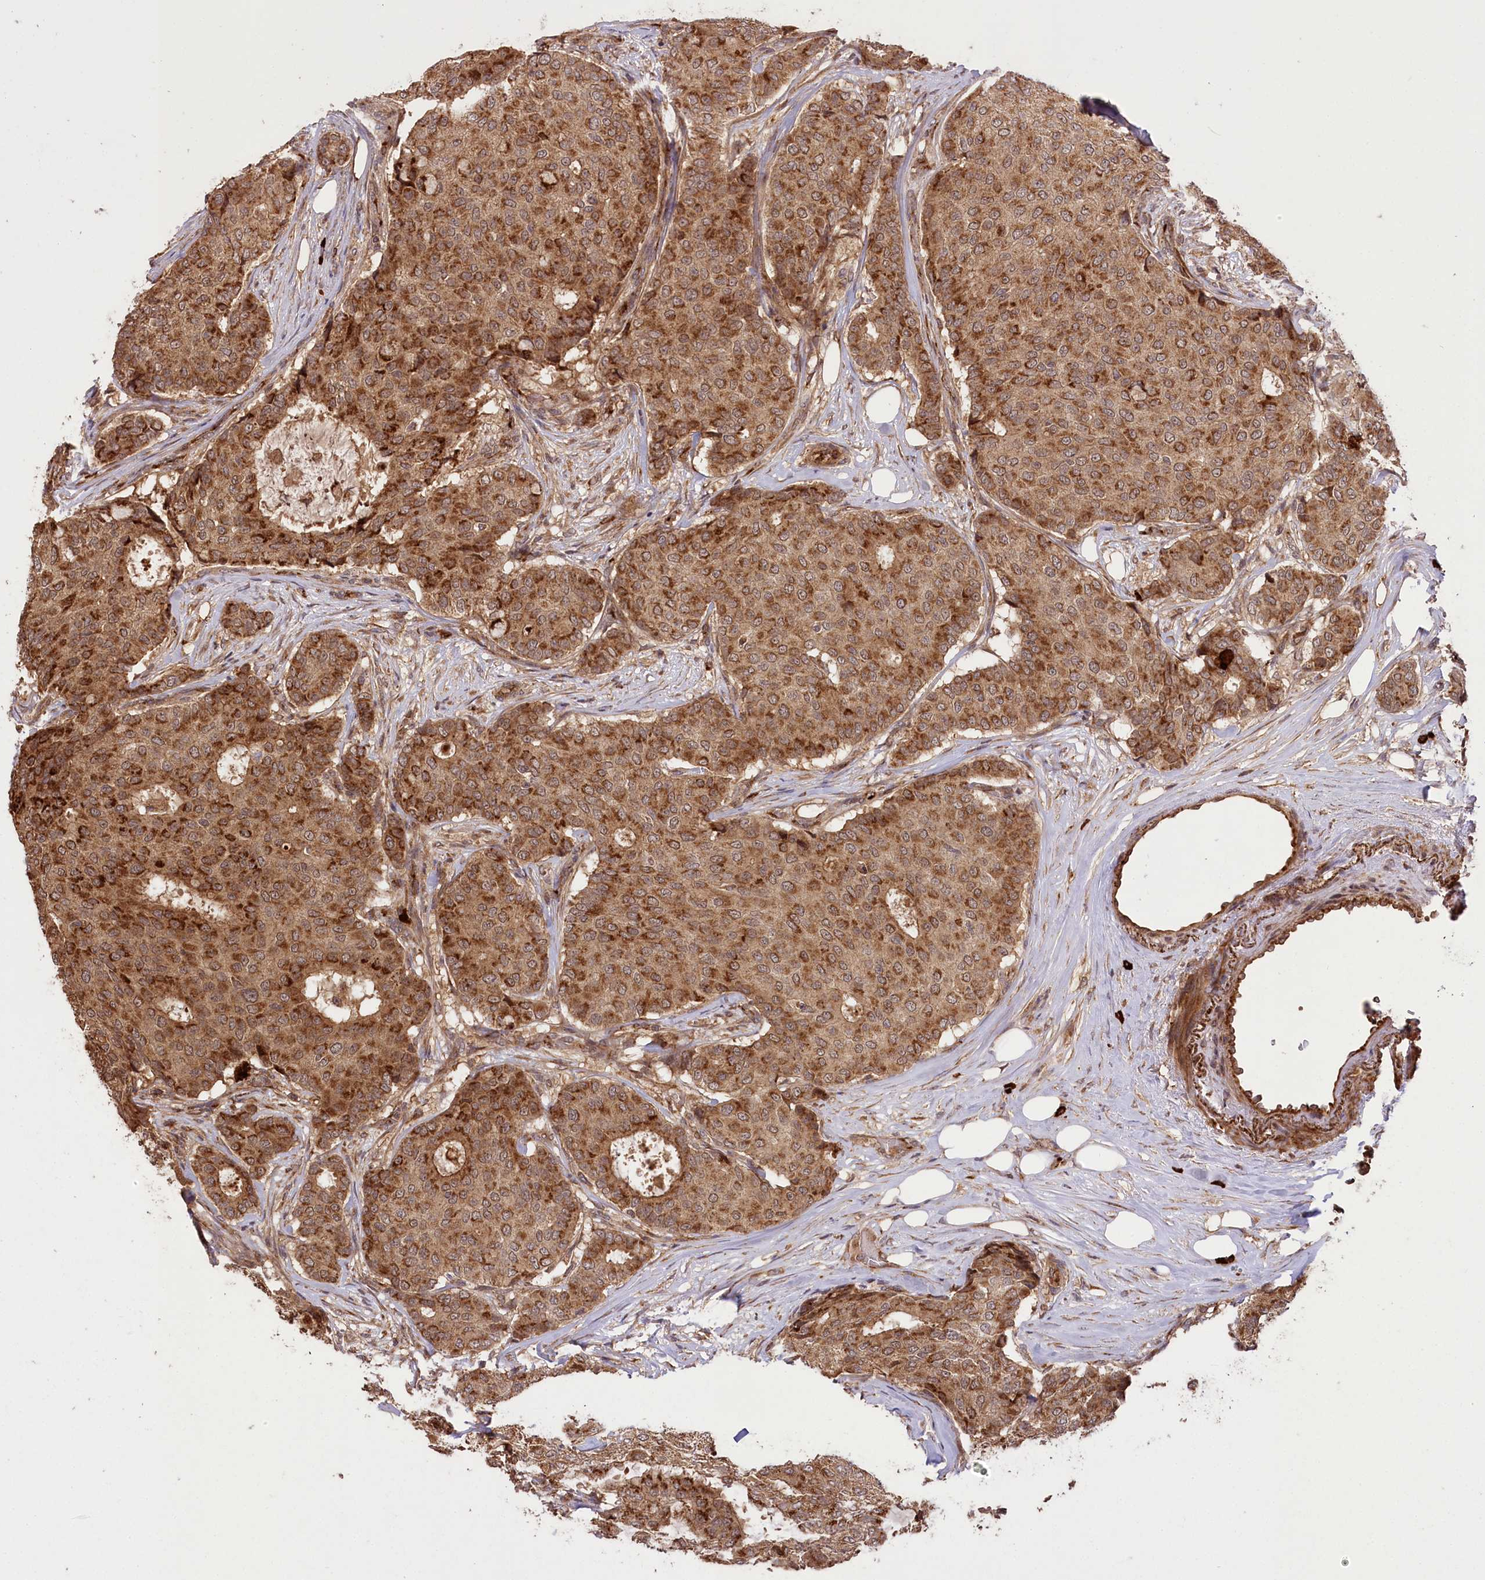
{"staining": {"intensity": "strong", "quantity": ">75%", "location": "cytoplasmic/membranous"}, "tissue": "breast cancer", "cell_type": "Tumor cells", "image_type": "cancer", "snomed": [{"axis": "morphology", "description": "Duct carcinoma"}, {"axis": "topography", "description": "Breast"}], "caption": "IHC (DAB (3,3'-diaminobenzidine)) staining of intraductal carcinoma (breast) exhibits strong cytoplasmic/membranous protein positivity in approximately >75% of tumor cells.", "gene": "CARD19", "patient": {"sex": "female", "age": 75}}